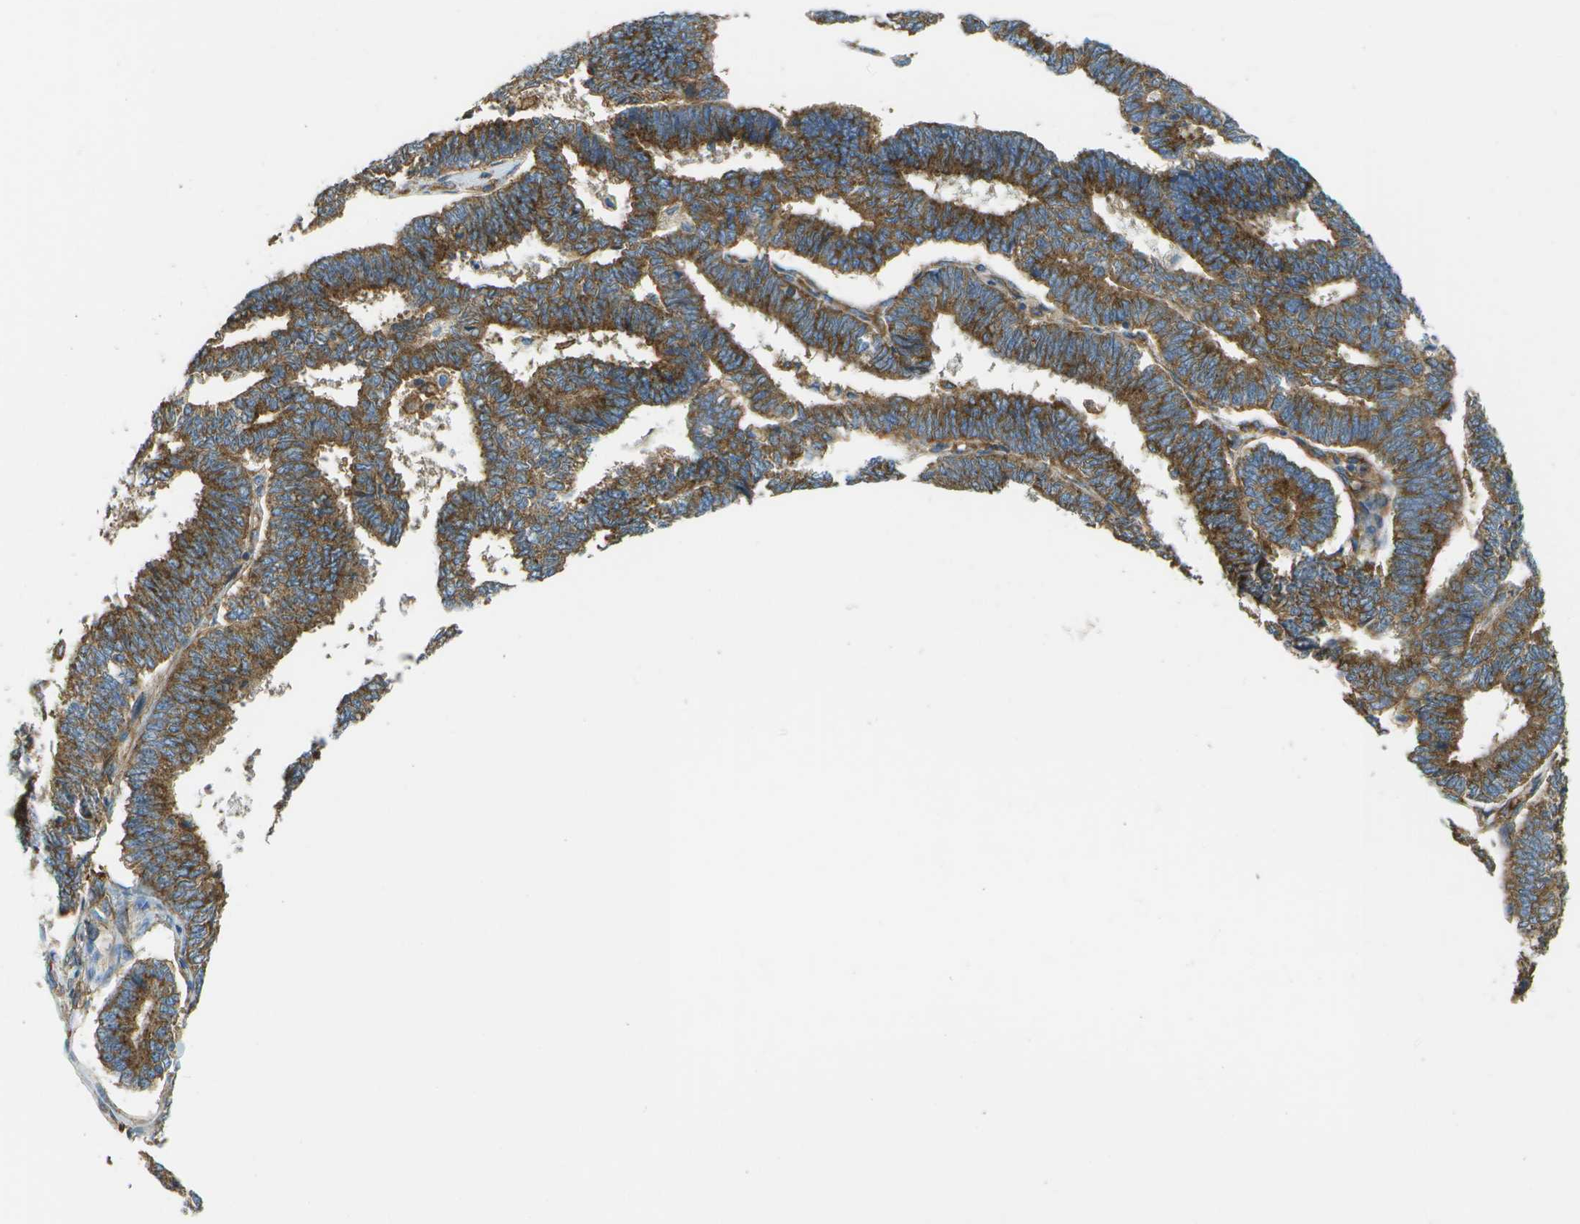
{"staining": {"intensity": "strong", "quantity": ">75%", "location": "cytoplasmic/membranous"}, "tissue": "endometrial cancer", "cell_type": "Tumor cells", "image_type": "cancer", "snomed": [{"axis": "morphology", "description": "Adenocarcinoma, NOS"}, {"axis": "topography", "description": "Endometrium"}], "caption": "A brown stain labels strong cytoplasmic/membranous positivity of a protein in endometrial cancer (adenocarcinoma) tumor cells. (DAB IHC with brightfield microscopy, high magnification).", "gene": "CLTC", "patient": {"sex": "female", "age": 70}}